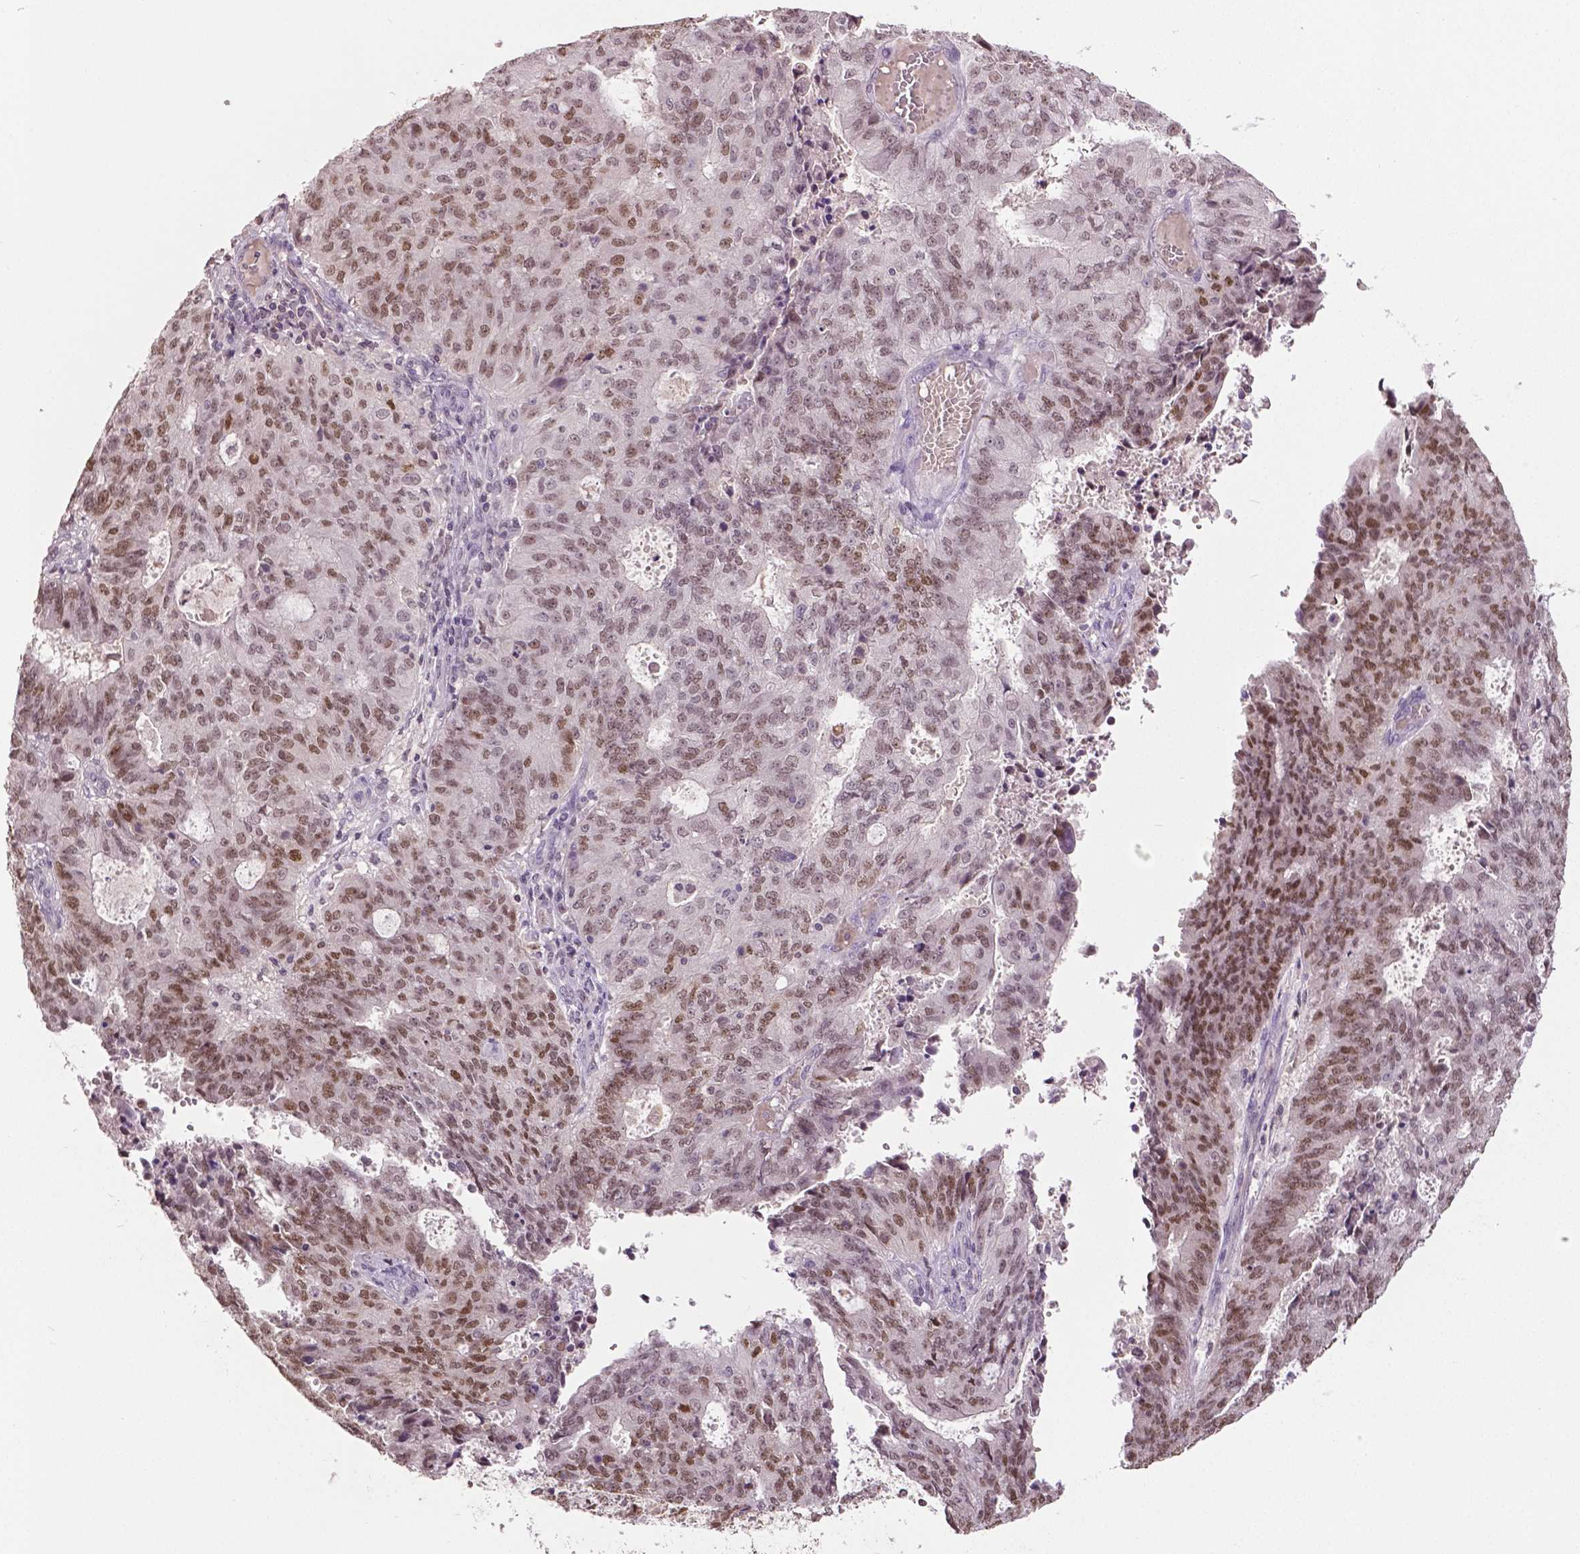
{"staining": {"intensity": "moderate", "quantity": ">75%", "location": "nuclear"}, "tissue": "endometrial cancer", "cell_type": "Tumor cells", "image_type": "cancer", "snomed": [{"axis": "morphology", "description": "Adenocarcinoma, NOS"}, {"axis": "topography", "description": "Endometrium"}], "caption": "Endometrial adenocarcinoma stained with immunohistochemistry (IHC) displays moderate nuclear expression in about >75% of tumor cells. The staining is performed using DAB (3,3'-diaminobenzidine) brown chromogen to label protein expression. The nuclei are counter-stained blue using hematoxylin.", "gene": "DLX5", "patient": {"sex": "female", "age": 82}}